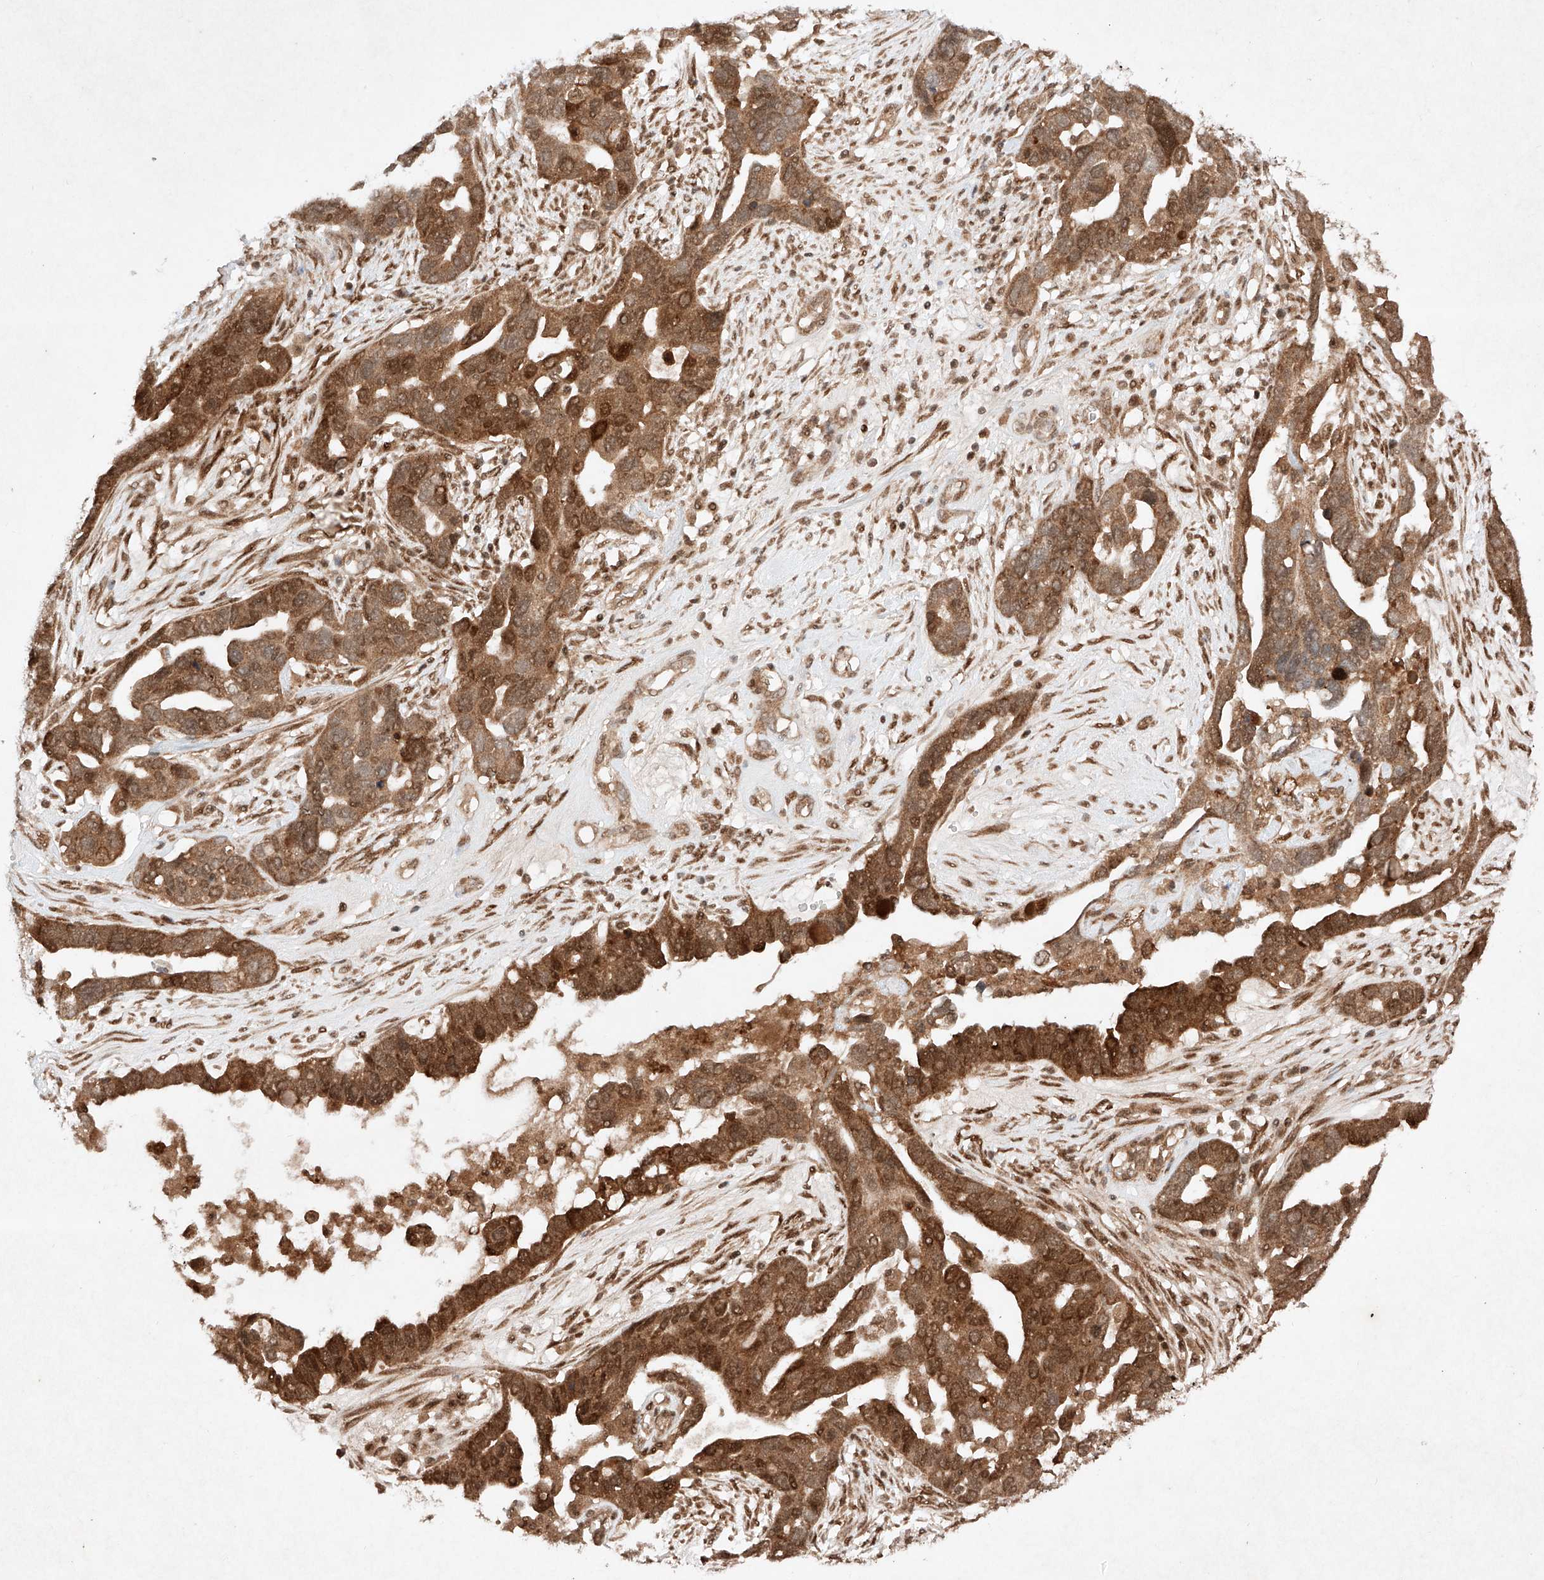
{"staining": {"intensity": "strong", "quantity": ">75%", "location": "cytoplasmic/membranous,nuclear"}, "tissue": "ovarian cancer", "cell_type": "Tumor cells", "image_type": "cancer", "snomed": [{"axis": "morphology", "description": "Cystadenocarcinoma, serous, NOS"}, {"axis": "topography", "description": "Ovary"}], "caption": "The micrograph reveals a brown stain indicating the presence of a protein in the cytoplasmic/membranous and nuclear of tumor cells in ovarian cancer. (DAB IHC with brightfield microscopy, high magnification).", "gene": "RNF31", "patient": {"sex": "female", "age": 54}}